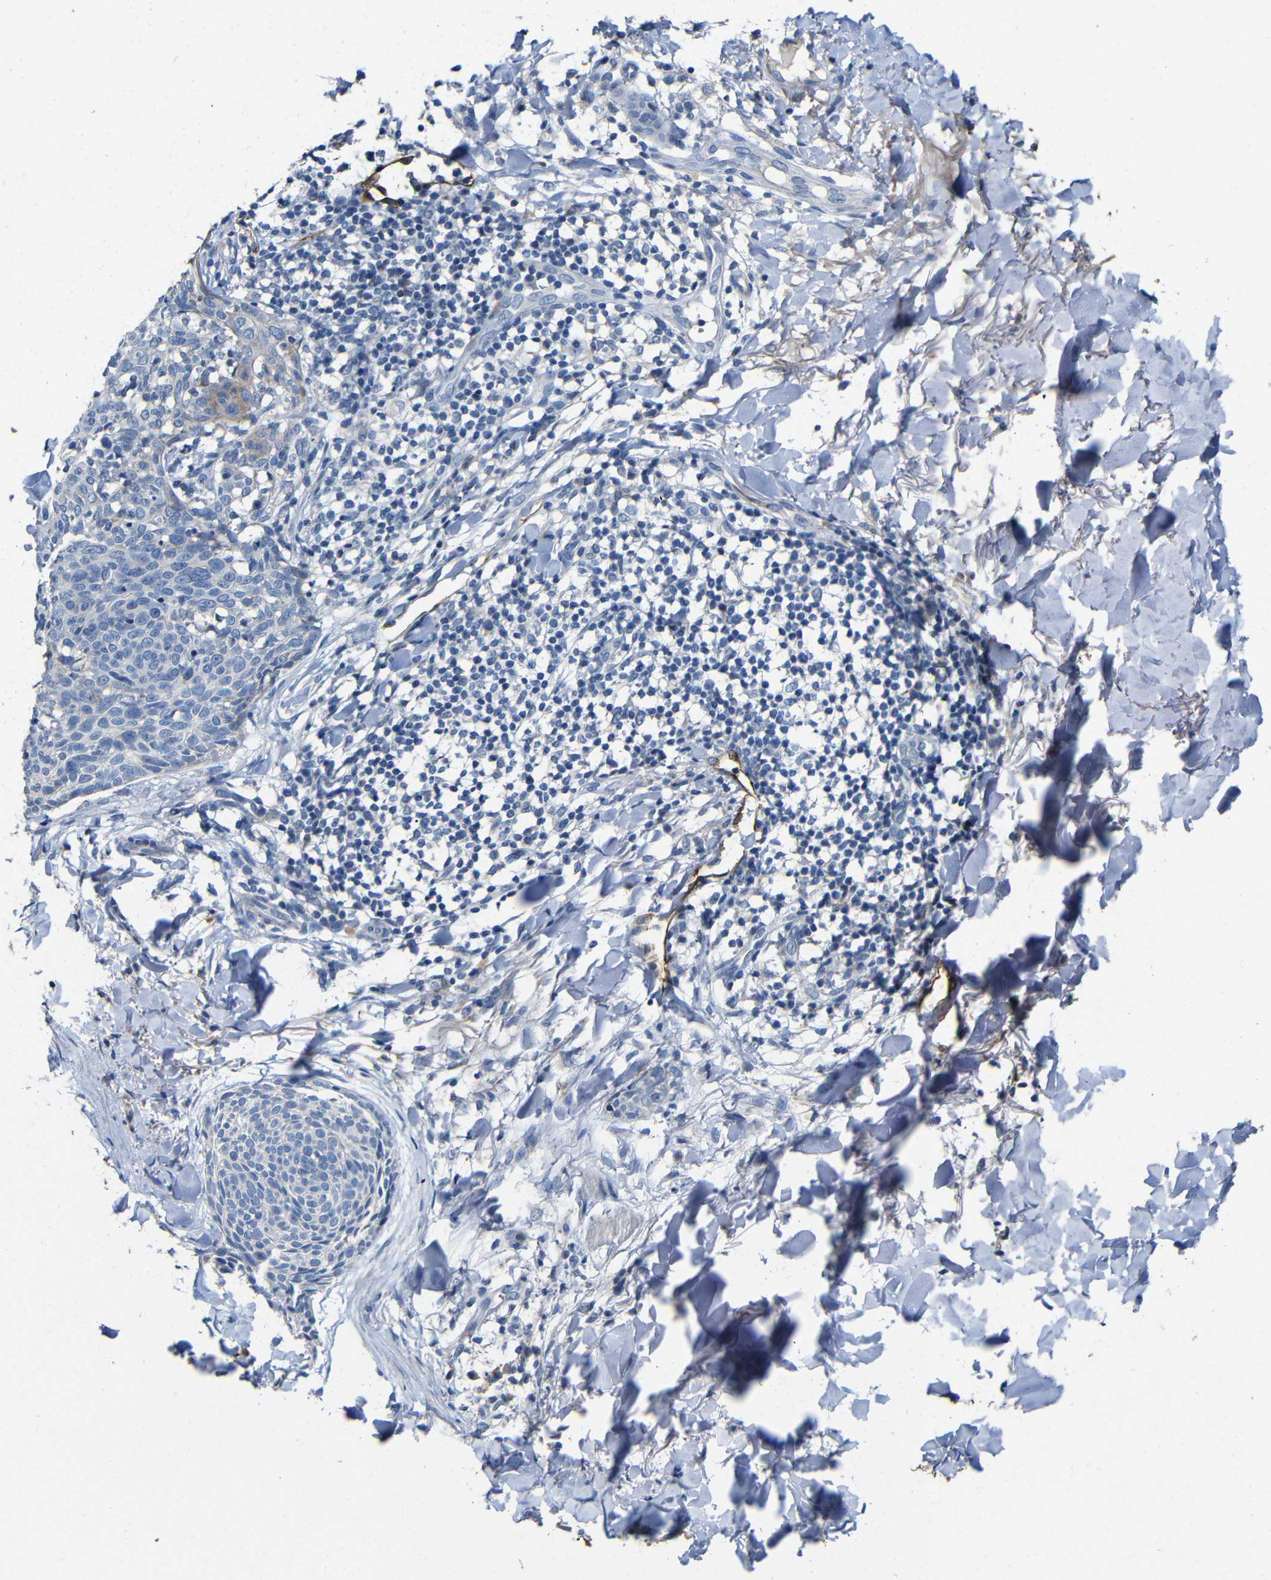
{"staining": {"intensity": "negative", "quantity": "none", "location": "none"}, "tissue": "skin cancer", "cell_type": "Tumor cells", "image_type": "cancer", "snomed": [{"axis": "morphology", "description": "Normal tissue, NOS"}, {"axis": "morphology", "description": "Basal cell carcinoma"}, {"axis": "topography", "description": "Skin"}], "caption": "Photomicrograph shows no significant protein expression in tumor cells of skin basal cell carcinoma. (DAB (3,3'-diaminobenzidine) IHC, high magnification).", "gene": "ACKR2", "patient": {"sex": "female", "age": 57}}